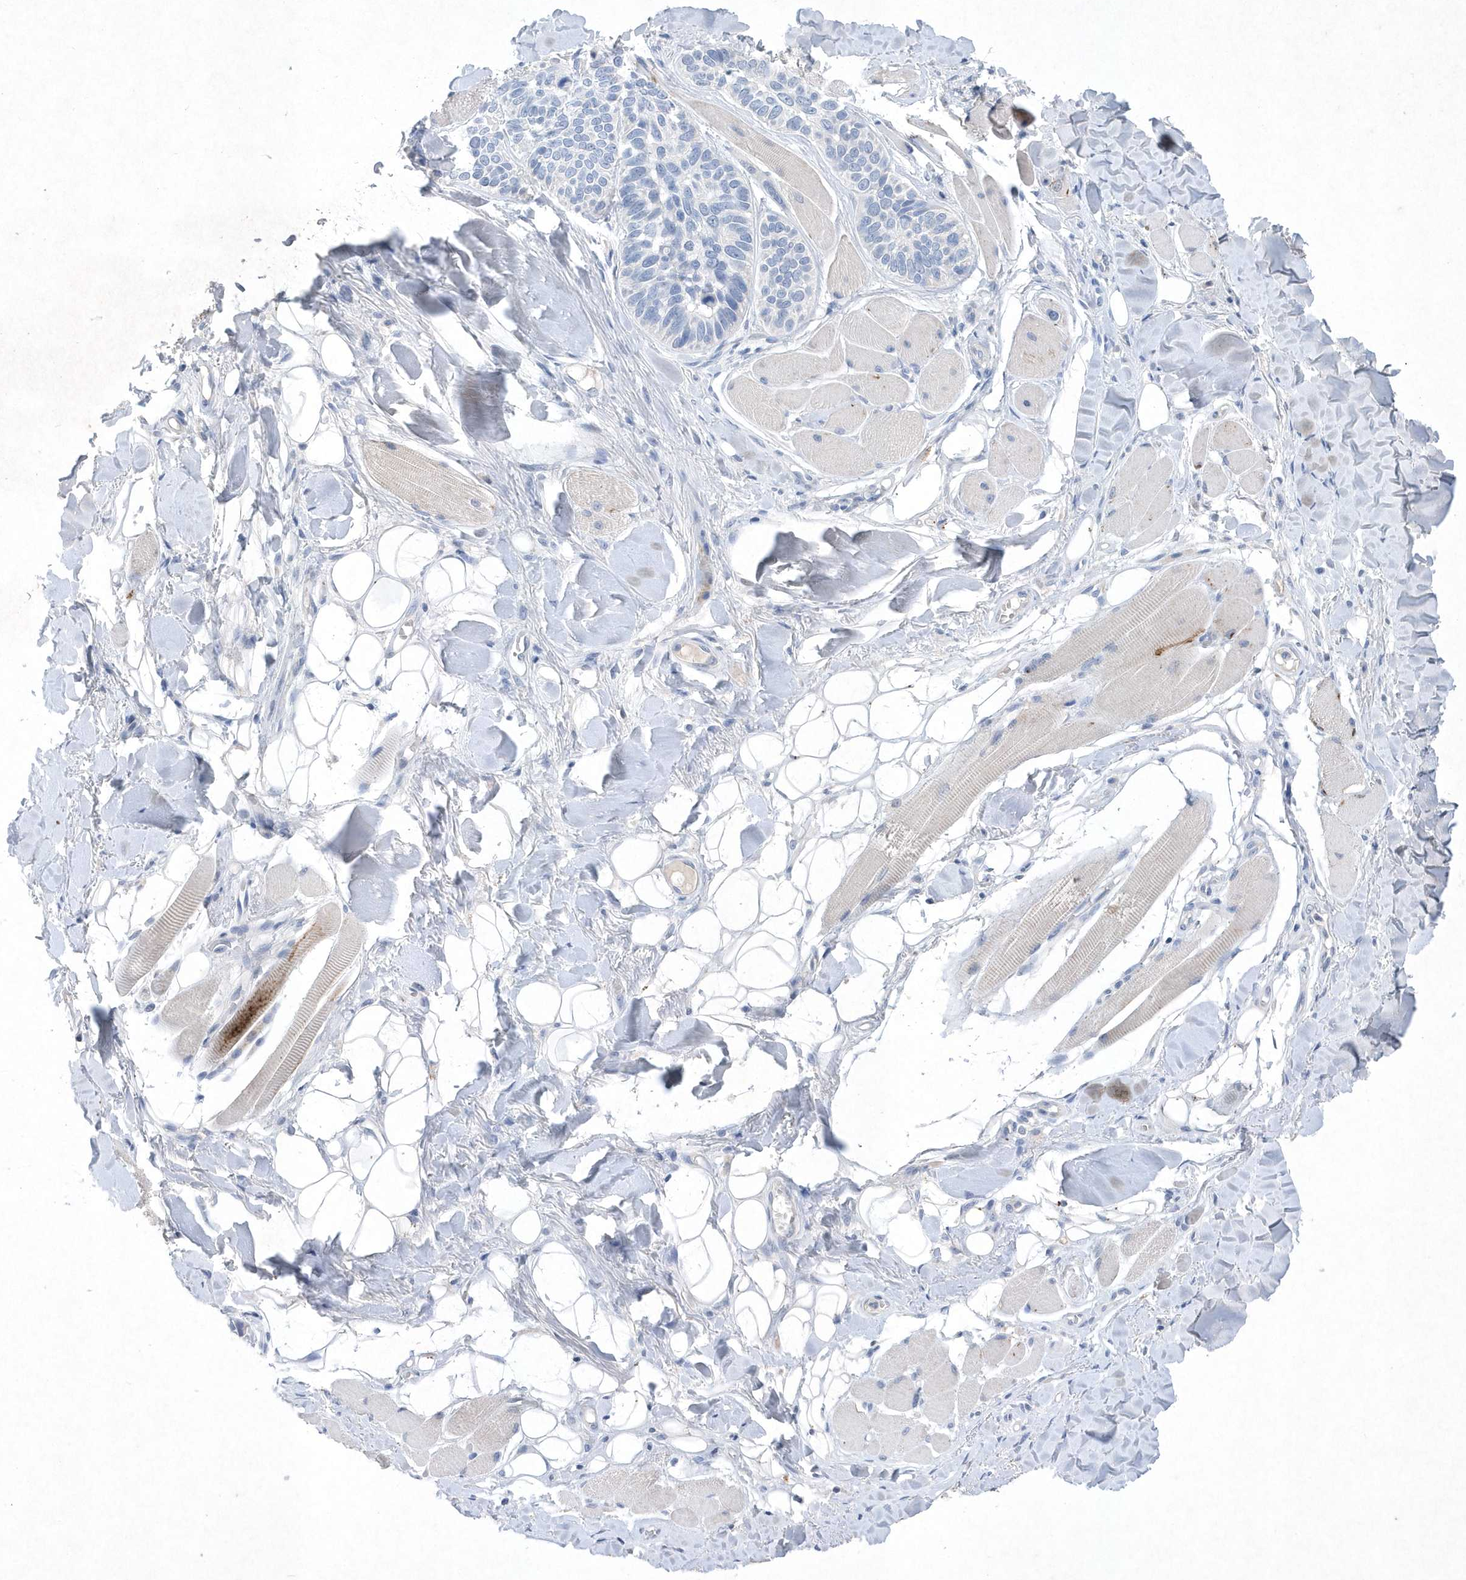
{"staining": {"intensity": "negative", "quantity": "none", "location": "none"}, "tissue": "skin cancer", "cell_type": "Tumor cells", "image_type": "cancer", "snomed": [{"axis": "morphology", "description": "Basal cell carcinoma"}, {"axis": "topography", "description": "Skin"}], "caption": "A micrograph of skin basal cell carcinoma stained for a protein displays no brown staining in tumor cells. (Immunohistochemistry (ihc), brightfield microscopy, high magnification).", "gene": "BHLHA15", "patient": {"sex": "male", "age": 62}}